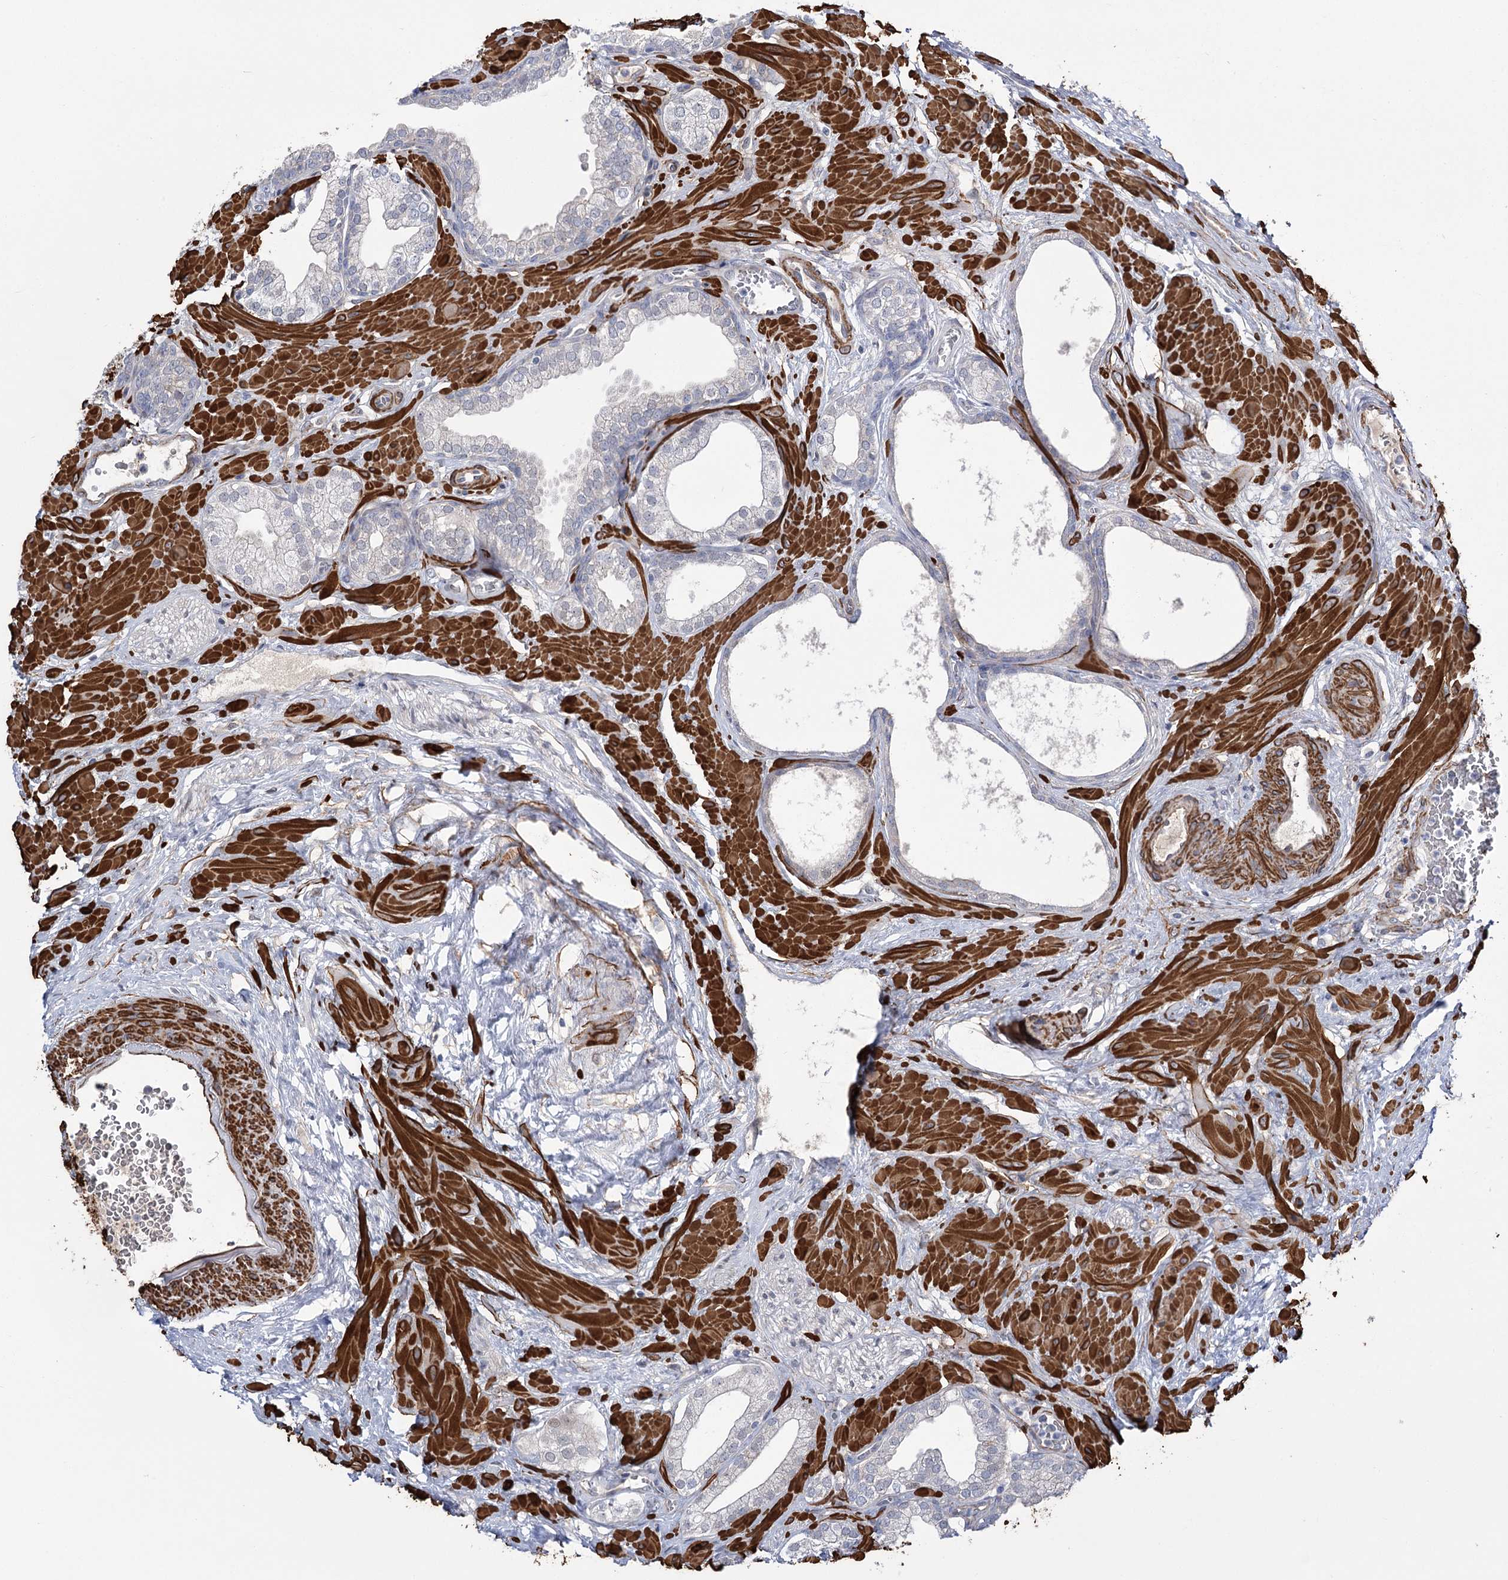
{"staining": {"intensity": "negative", "quantity": "none", "location": "none"}, "tissue": "prostate", "cell_type": "Glandular cells", "image_type": "normal", "snomed": [{"axis": "morphology", "description": "Normal tissue, NOS"}, {"axis": "morphology", "description": "Urothelial carcinoma, Low grade"}, {"axis": "topography", "description": "Urinary bladder"}, {"axis": "topography", "description": "Prostate"}], "caption": "This is an IHC histopathology image of normal human prostate. There is no staining in glandular cells.", "gene": "WASHC3", "patient": {"sex": "male", "age": 60}}